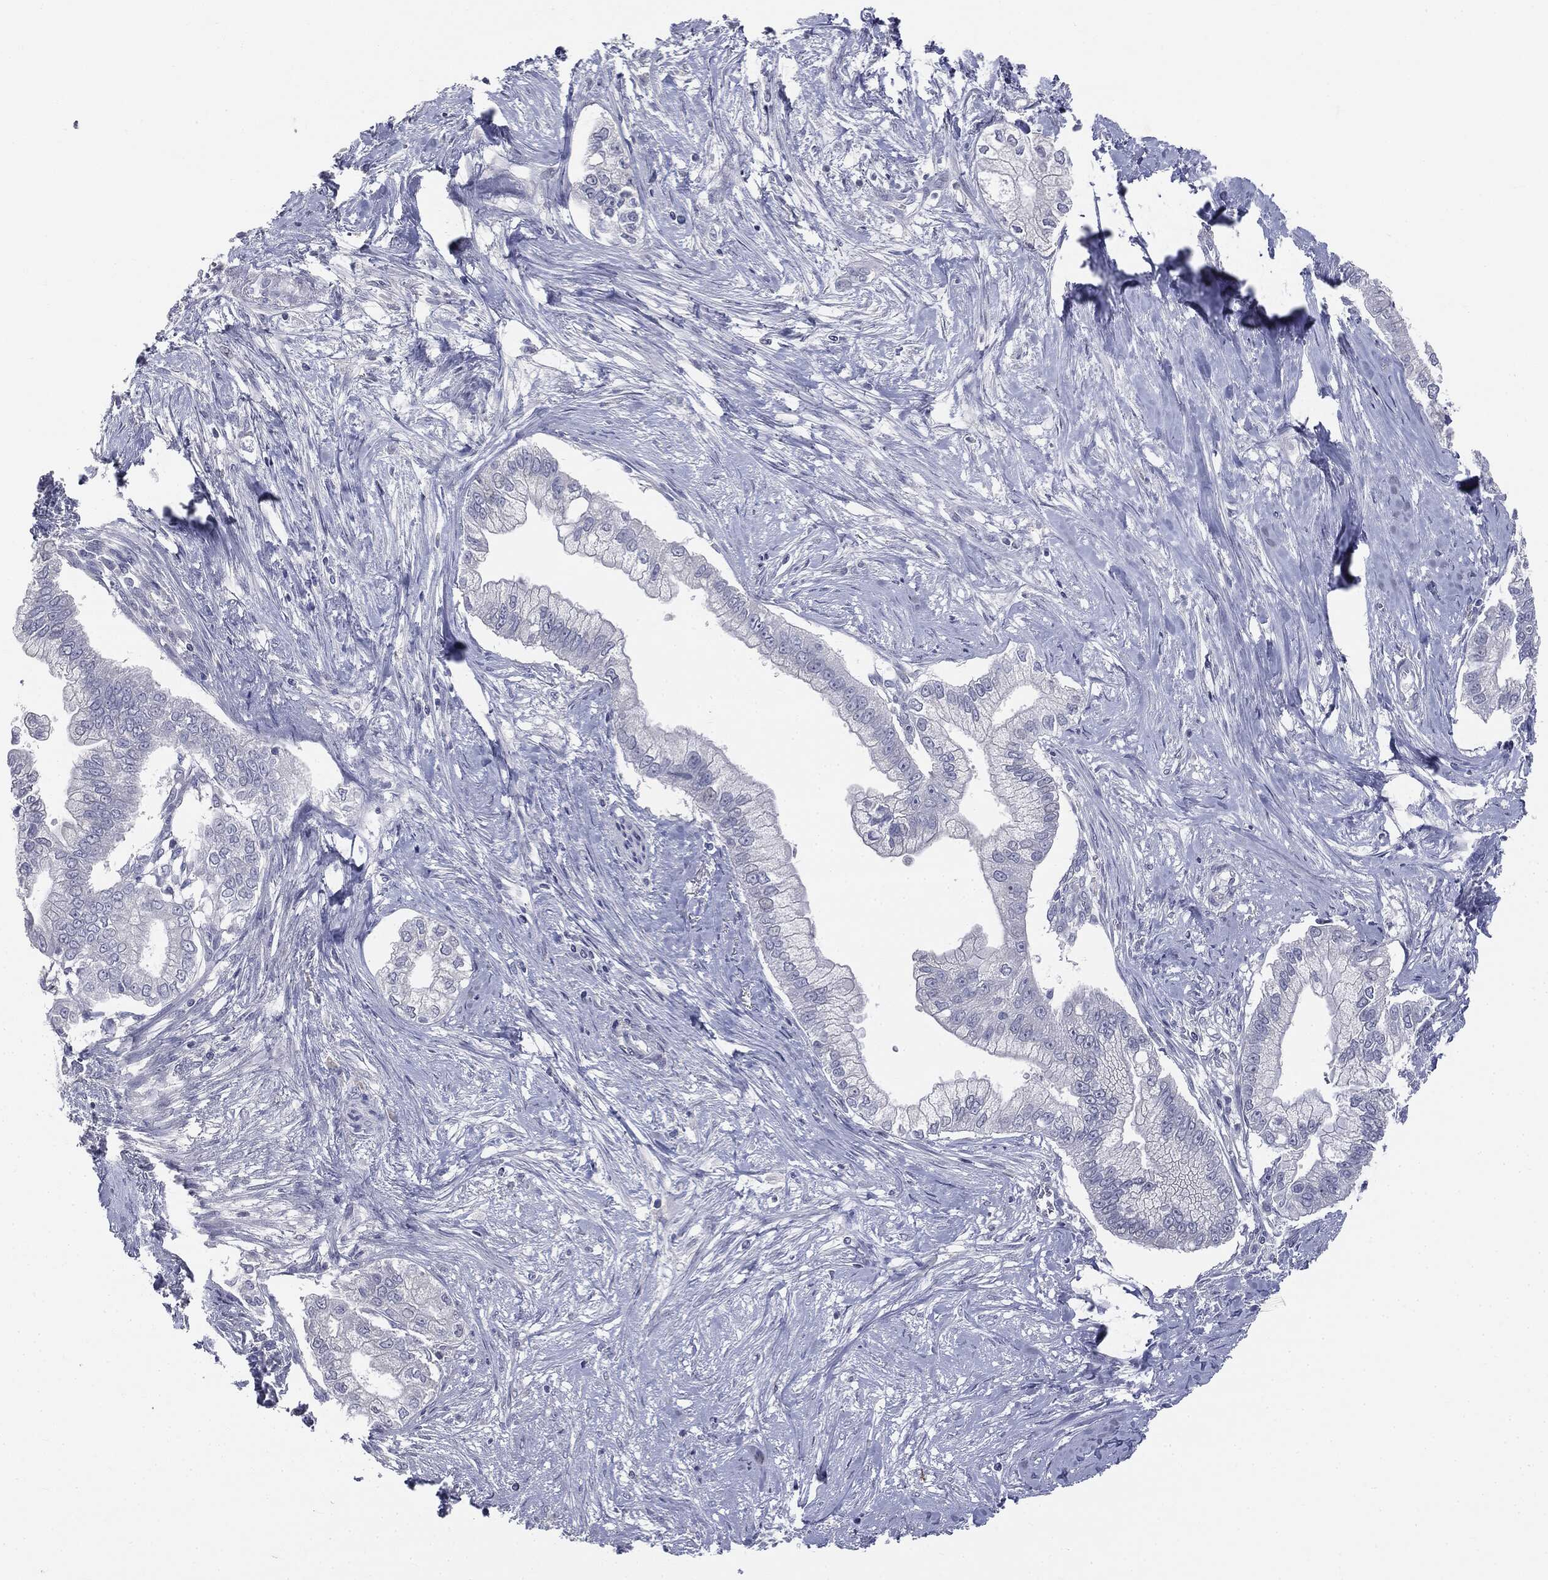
{"staining": {"intensity": "negative", "quantity": "none", "location": "none"}, "tissue": "pancreatic cancer", "cell_type": "Tumor cells", "image_type": "cancer", "snomed": [{"axis": "morphology", "description": "Adenocarcinoma, NOS"}, {"axis": "topography", "description": "Pancreas"}], "caption": "IHC histopathology image of pancreatic cancer stained for a protein (brown), which exhibits no positivity in tumor cells. Brightfield microscopy of immunohistochemistry (IHC) stained with DAB (brown) and hematoxylin (blue), captured at high magnification.", "gene": "AFP", "patient": {"sex": "male", "age": 70}}